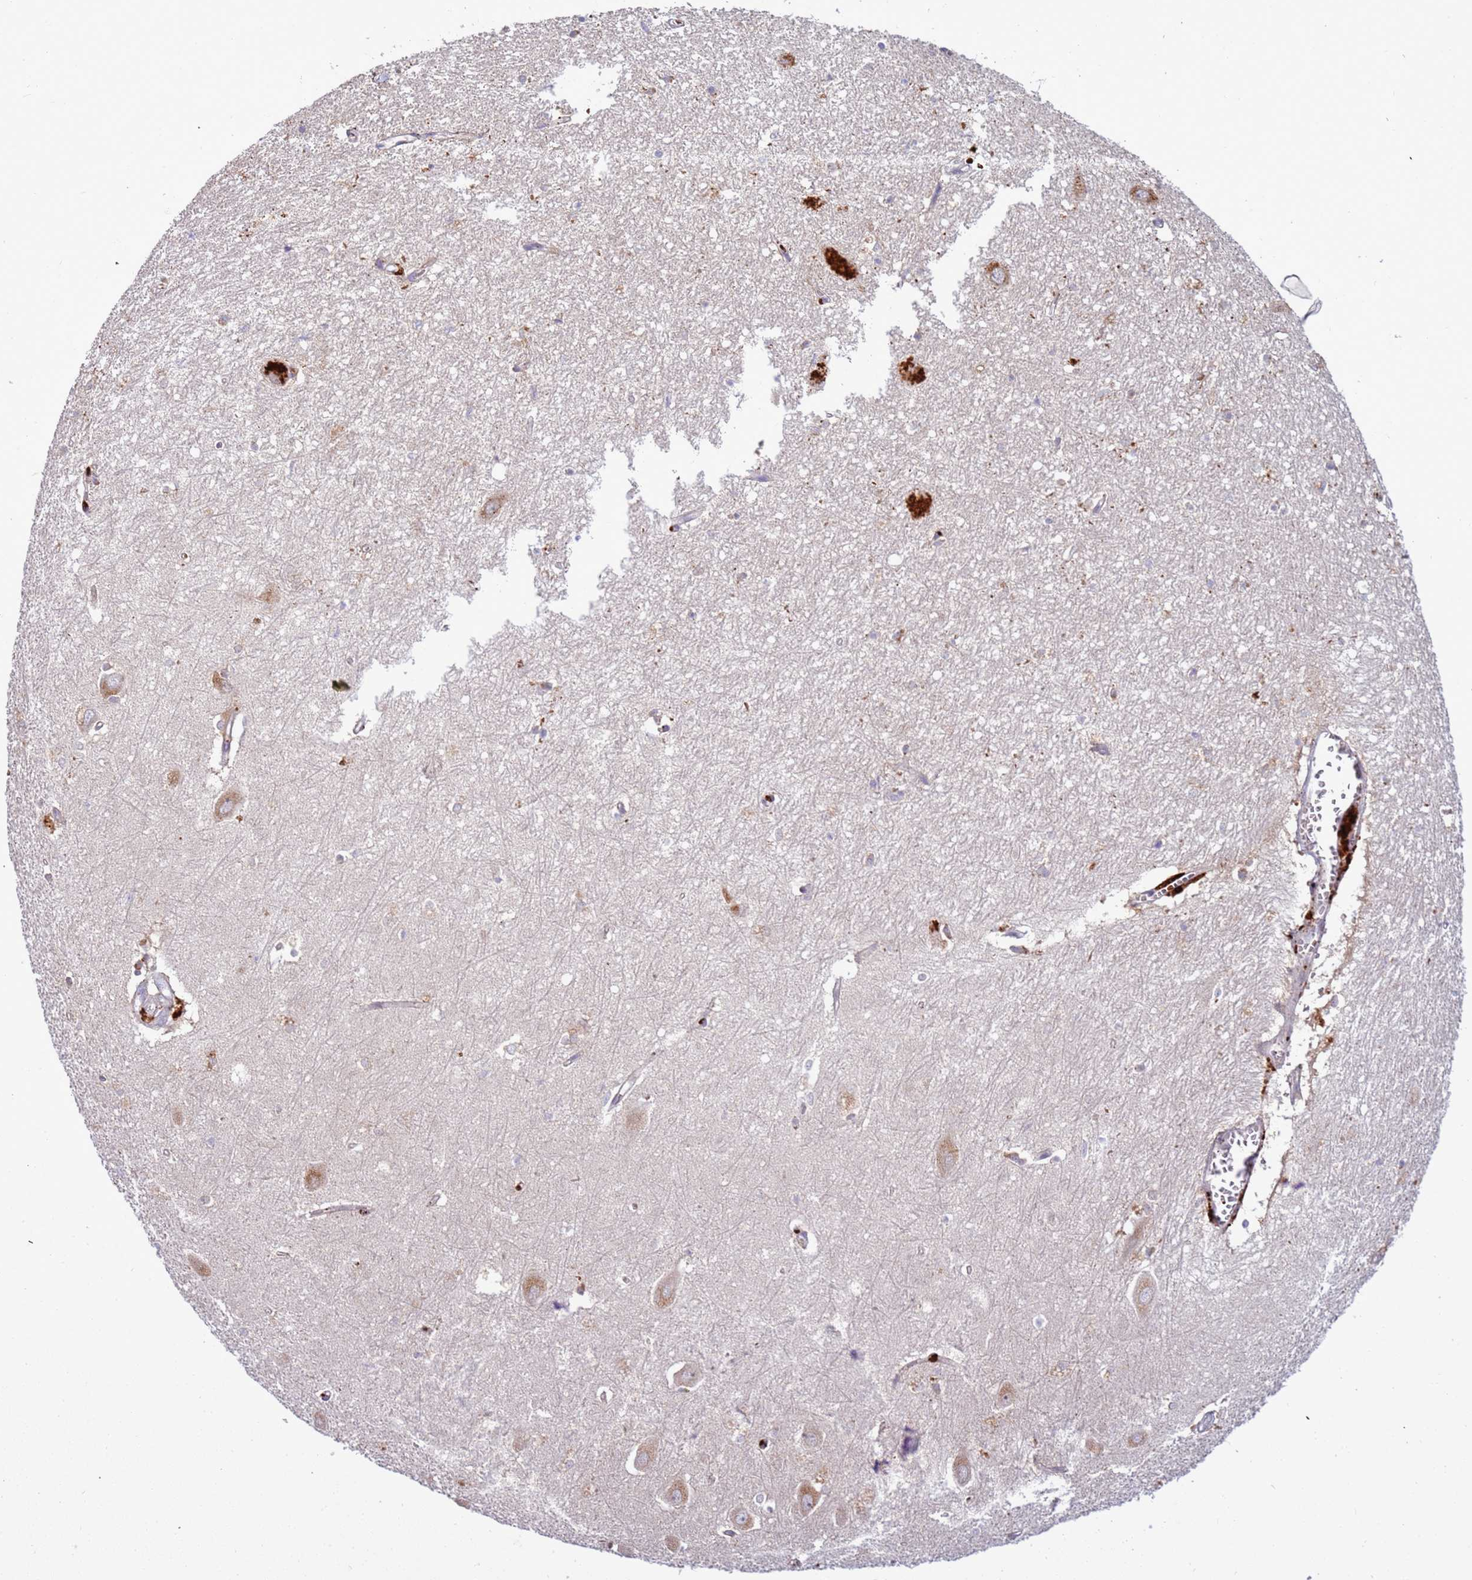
{"staining": {"intensity": "negative", "quantity": "none", "location": "none"}, "tissue": "hippocampus", "cell_type": "Glial cells", "image_type": "normal", "snomed": [{"axis": "morphology", "description": "Normal tissue, NOS"}, {"axis": "topography", "description": "Hippocampus"}], "caption": "A high-resolution histopathology image shows IHC staining of benign hippocampus, which shows no significant staining in glial cells.", "gene": "VPS36", "patient": {"sex": "female", "age": 64}}